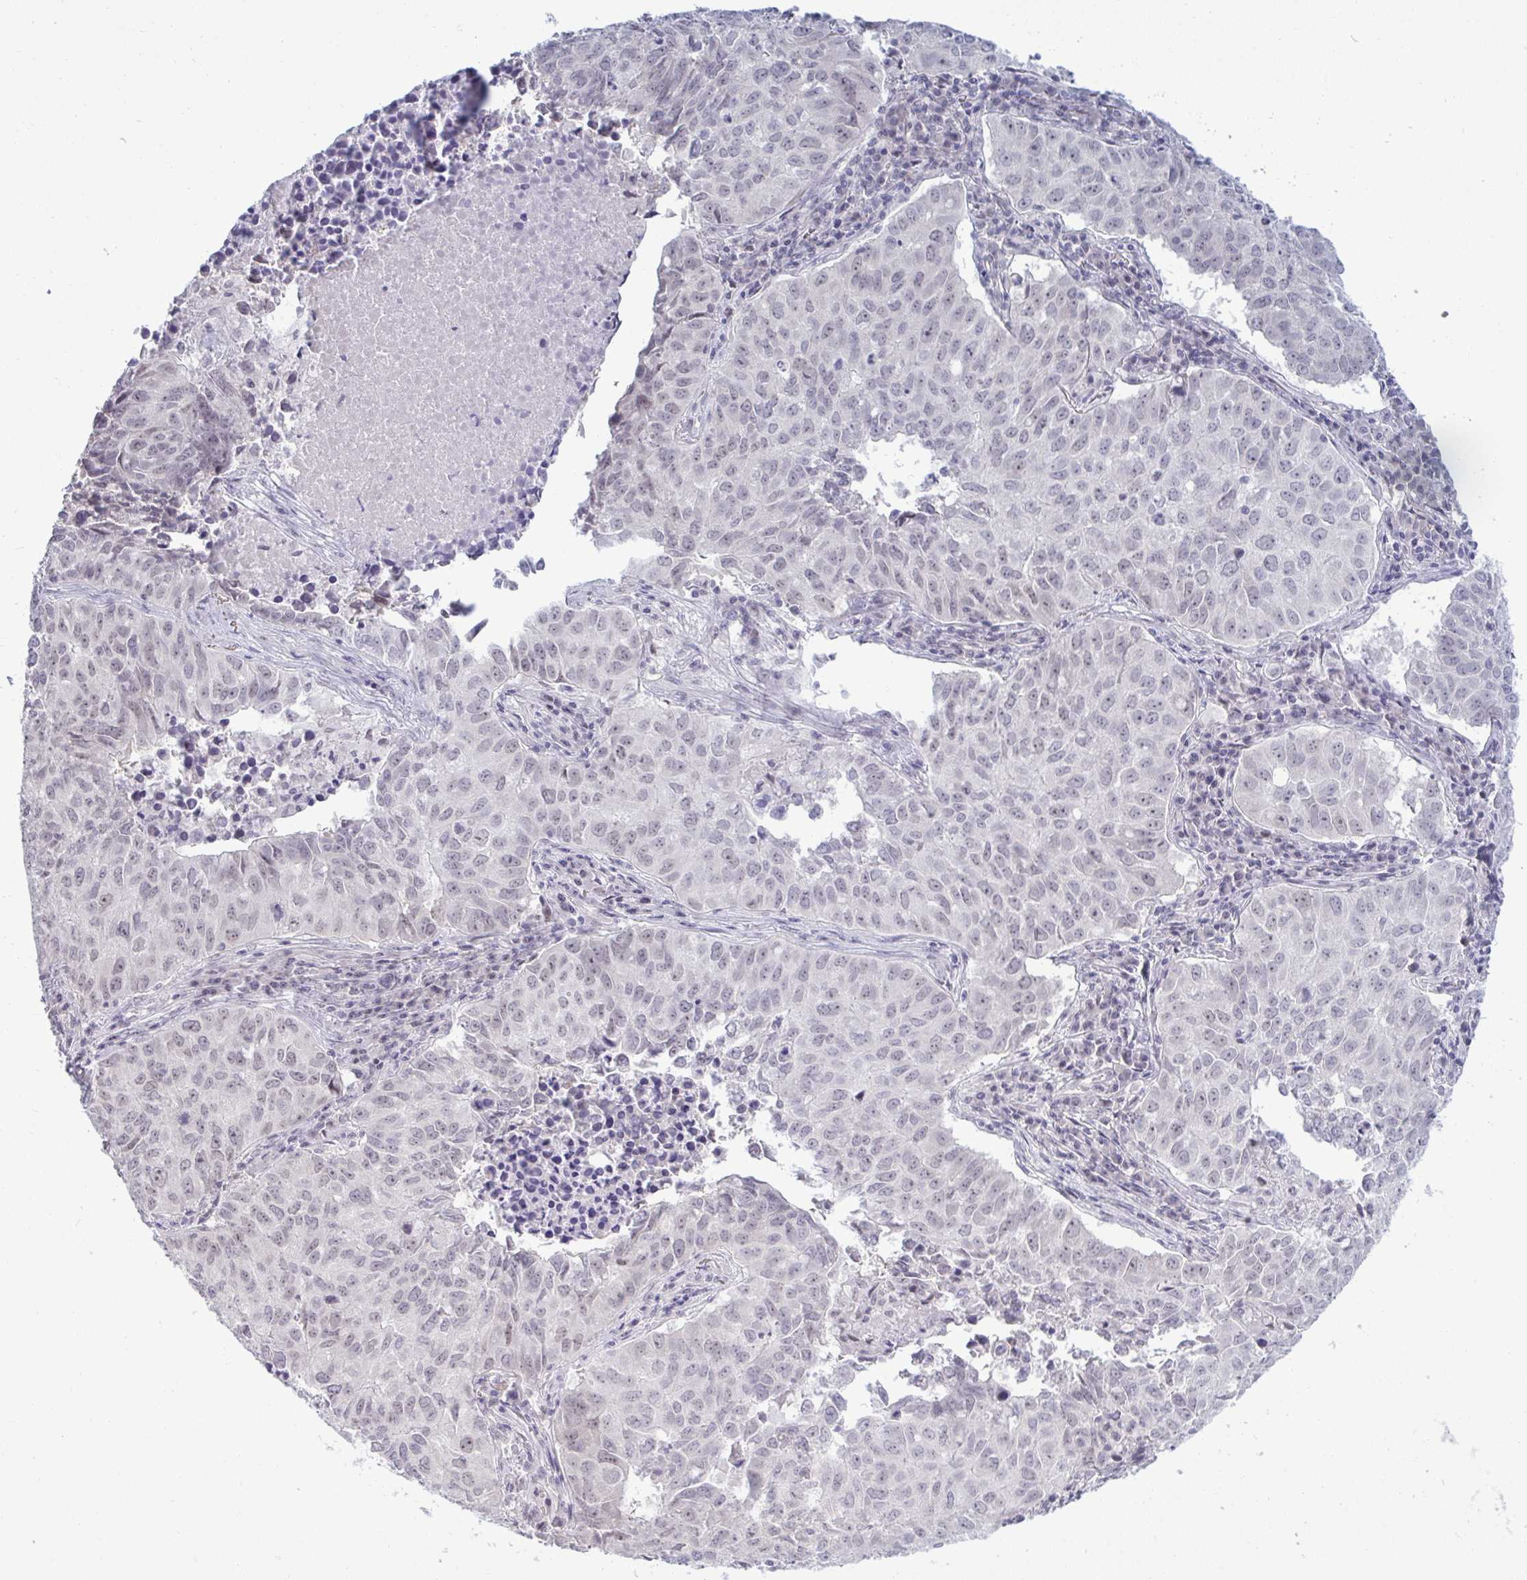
{"staining": {"intensity": "weak", "quantity": "<25%", "location": "nuclear"}, "tissue": "lung cancer", "cell_type": "Tumor cells", "image_type": "cancer", "snomed": [{"axis": "morphology", "description": "Adenocarcinoma, NOS"}, {"axis": "topography", "description": "Lung"}], "caption": "Adenocarcinoma (lung) was stained to show a protein in brown. There is no significant positivity in tumor cells.", "gene": "RNASEH1", "patient": {"sex": "female", "age": 50}}